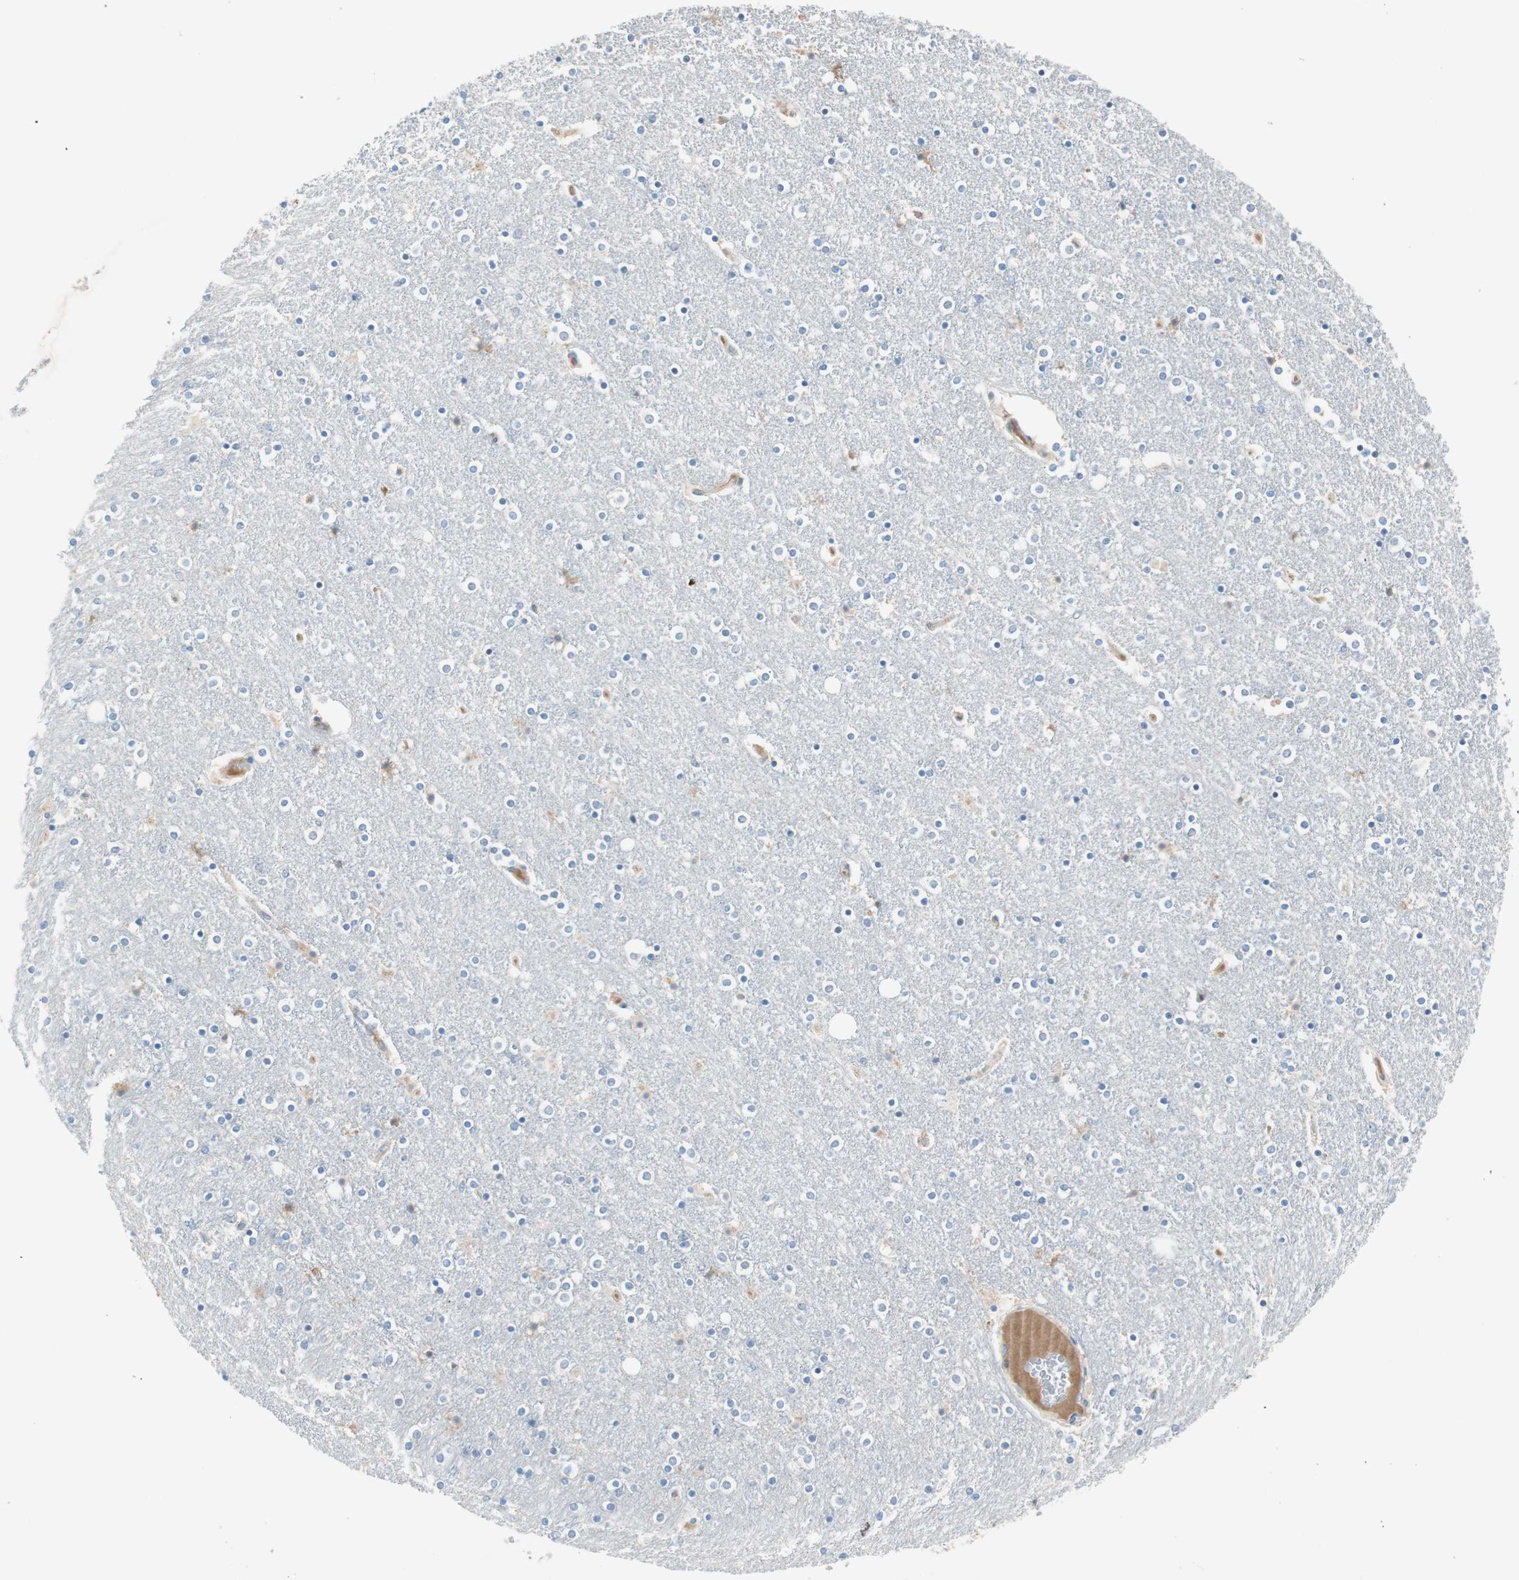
{"staining": {"intensity": "weak", "quantity": "<25%", "location": "cytoplasmic/membranous"}, "tissue": "caudate", "cell_type": "Glial cells", "image_type": "normal", "snomed": [{"axis": "morphology", "description": "Normal tissue, NOS"}, {"axis": "topography", "description": "Lateral ventricle wall"}], "caption": "A histopathology image of caudate stained for a protein reveals no brown staining in glial cells.", "gene": "PDZK1", "patient": {"sex": "female", "age": 54}}